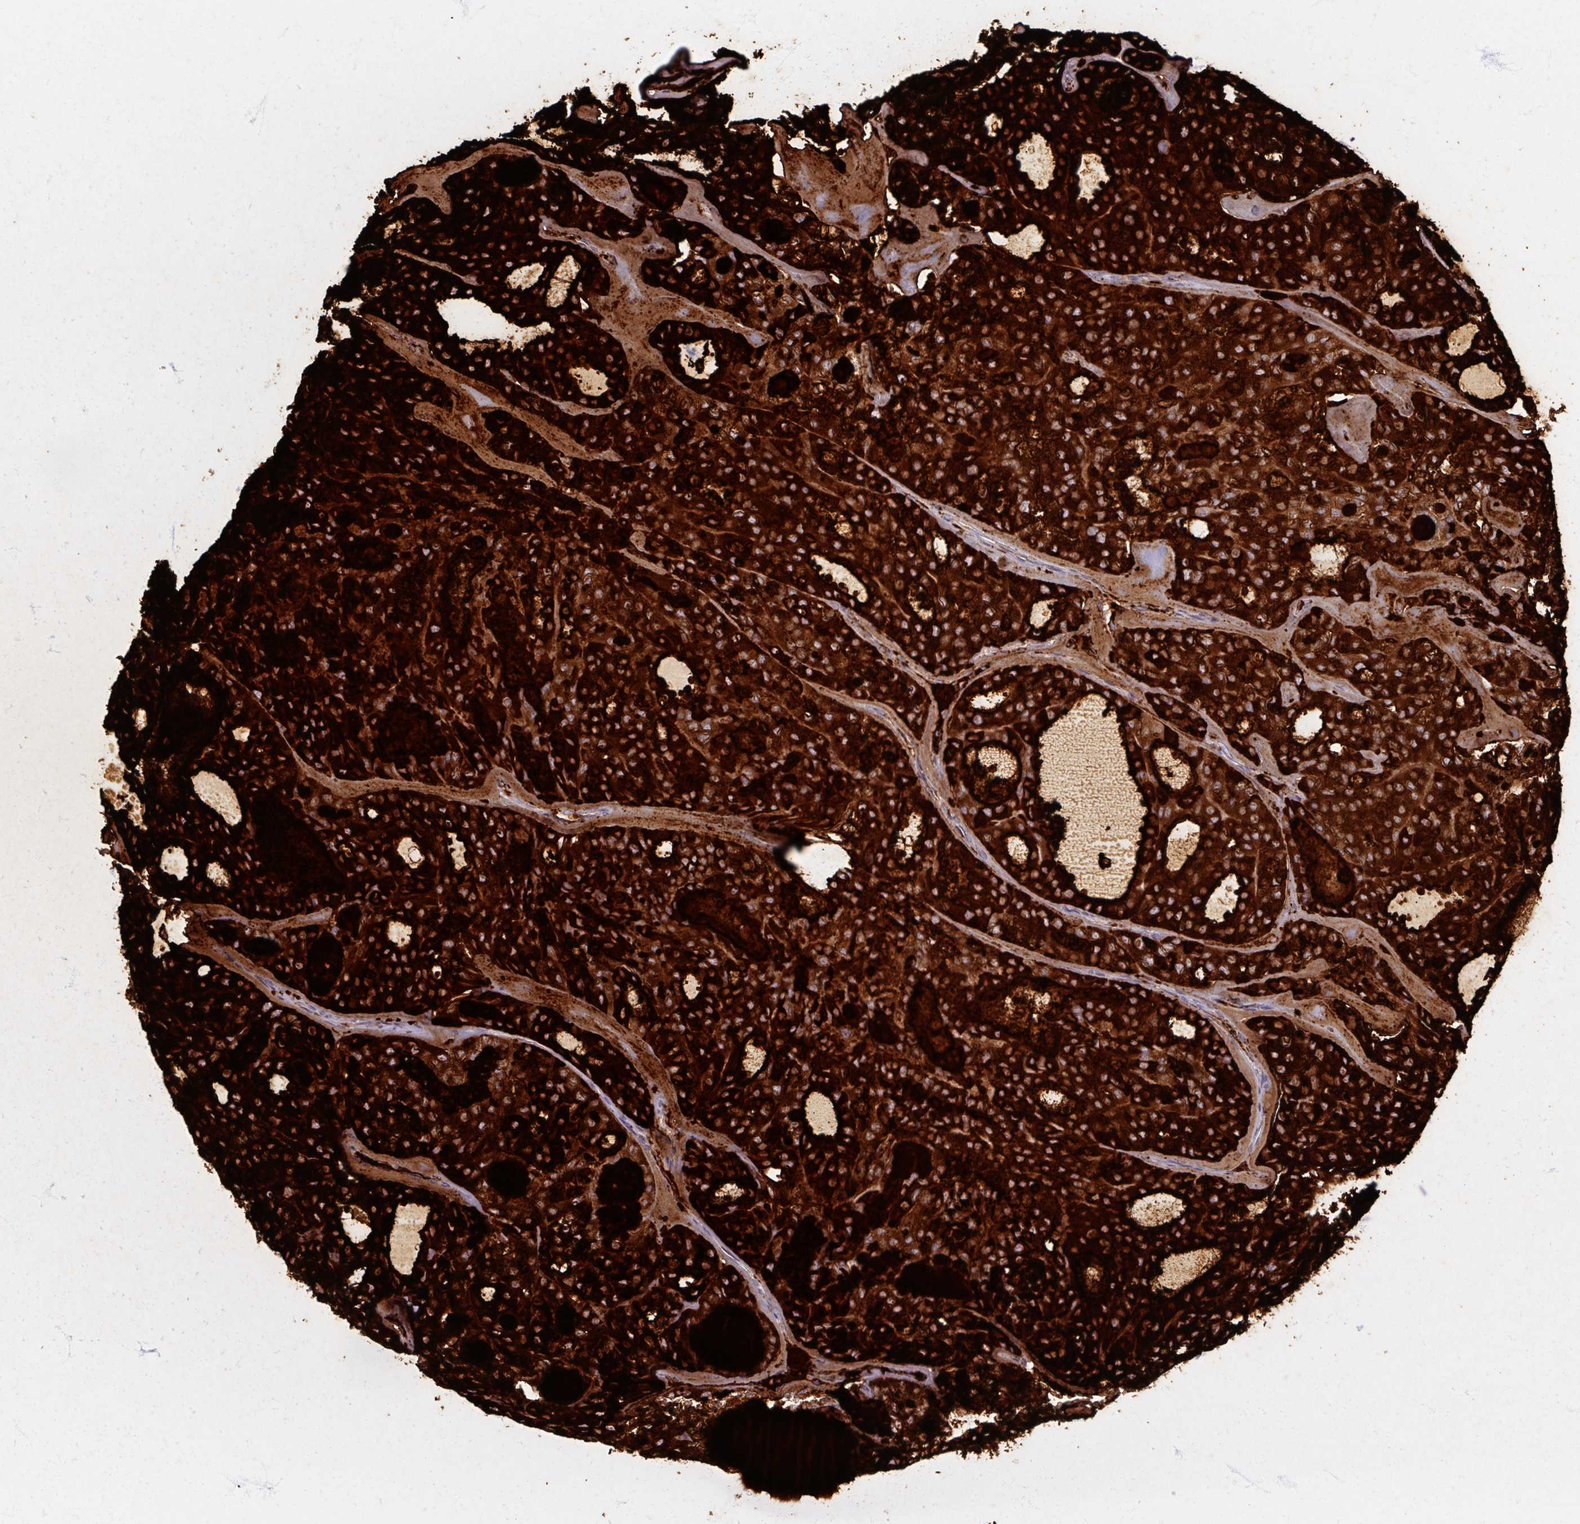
{"staining": {"intensity": "strong", "quantity": ">75%", "location": "cytoplasmic/membranous"}, "tissue": "thyroid cancer", "cell_type": "Tumor cells", "image_type": "cancer", "snomed": [{"axis": "morphology", "description": "Follicular adenoma carcinoma, NOS"}, {"axis": "topography", "description": "Thyroid gland"}], "caption": "Immunohistochemical staining of human thyroid cancer (follicular adenoma carcinoma) displays high levels of strong cytoplasmic/membranous expression in approximately >75% of tumor cells. (brown staining indicates protein expression, while blue staining denotes nuclei).", "gene": "TG", "patient": {"sex": "male", "age": 75}}